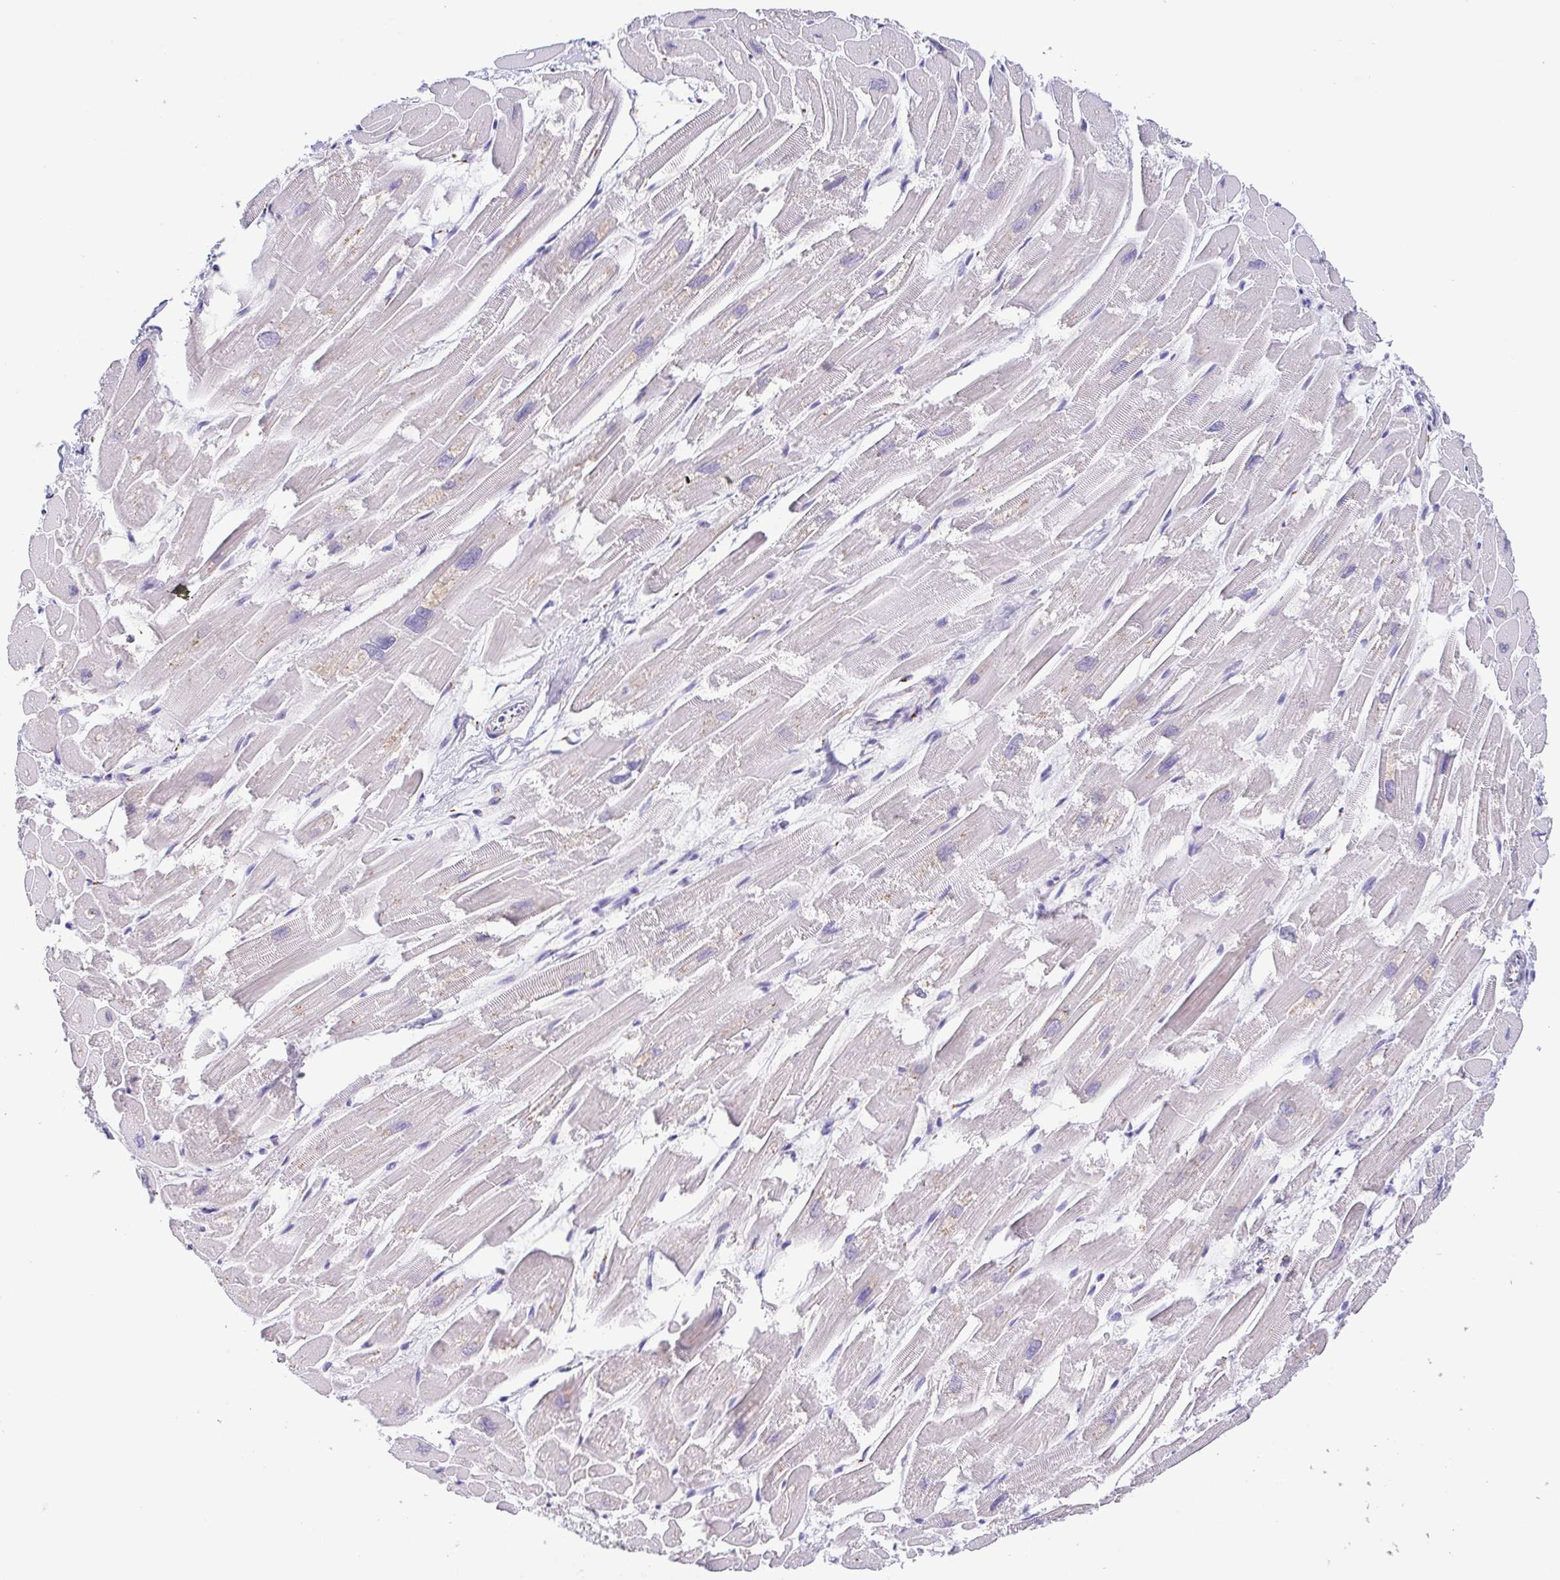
{"staining": {"intensity": "negative", "quantity": "none", "location": "none"}, "tissue": "heart muscle", "cell_type": "Cardiomyocytes", "image_type": "normal", "snomed": [{"axis": "morphology", "description": "Normal tissue, NOS"}, {"axis": "topography", "description": "Heart"}], "caption": "An image of human heart muscle is negative for staining in cardiomyocytes. The staining is performed using DAB brown chromogen with nuclei counter-stained in using hematoxylin.", "gene": "SULT1B1", "patient": {"sex": "male", "age": 54}}